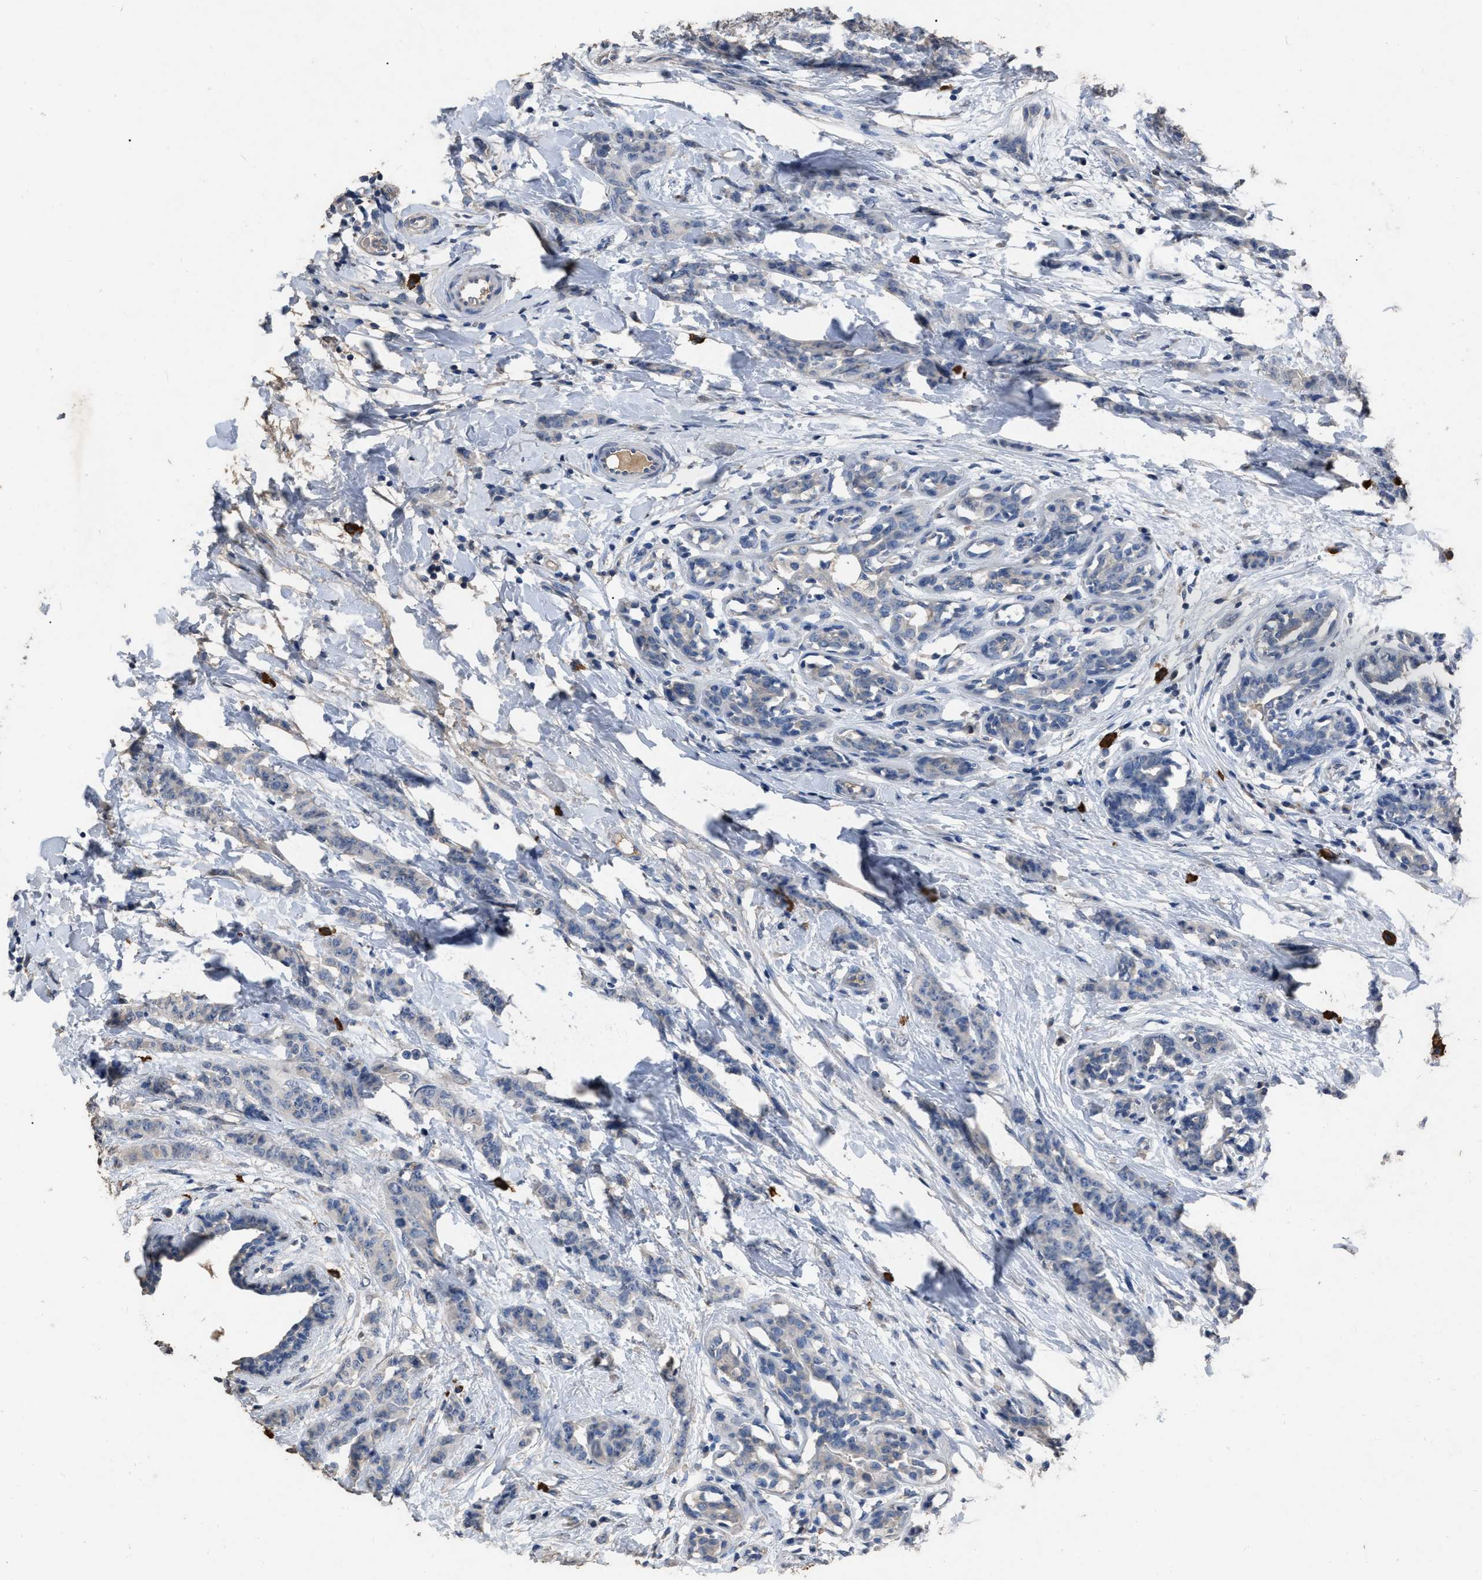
{"staining": {"intensity": "negative", "quantity": "none", "location": "none"}, "tissue": "breast cancer", "cell_type": "Tumor cells", "image_type": "cancer", "snomed": [{"axis": "morphology", "description": "Normal tissue, NOS"}, {"axis": "morphology", "description": "Duct carcinoma"}, {"axis": "topography", "description": "Breast"}], "caption": "The micrograph reveals no staining of tumor cells in invasive ductal carcinoma (breast).", "gene": "HABP2", "patient": {"sex": "female", "age": 40}}